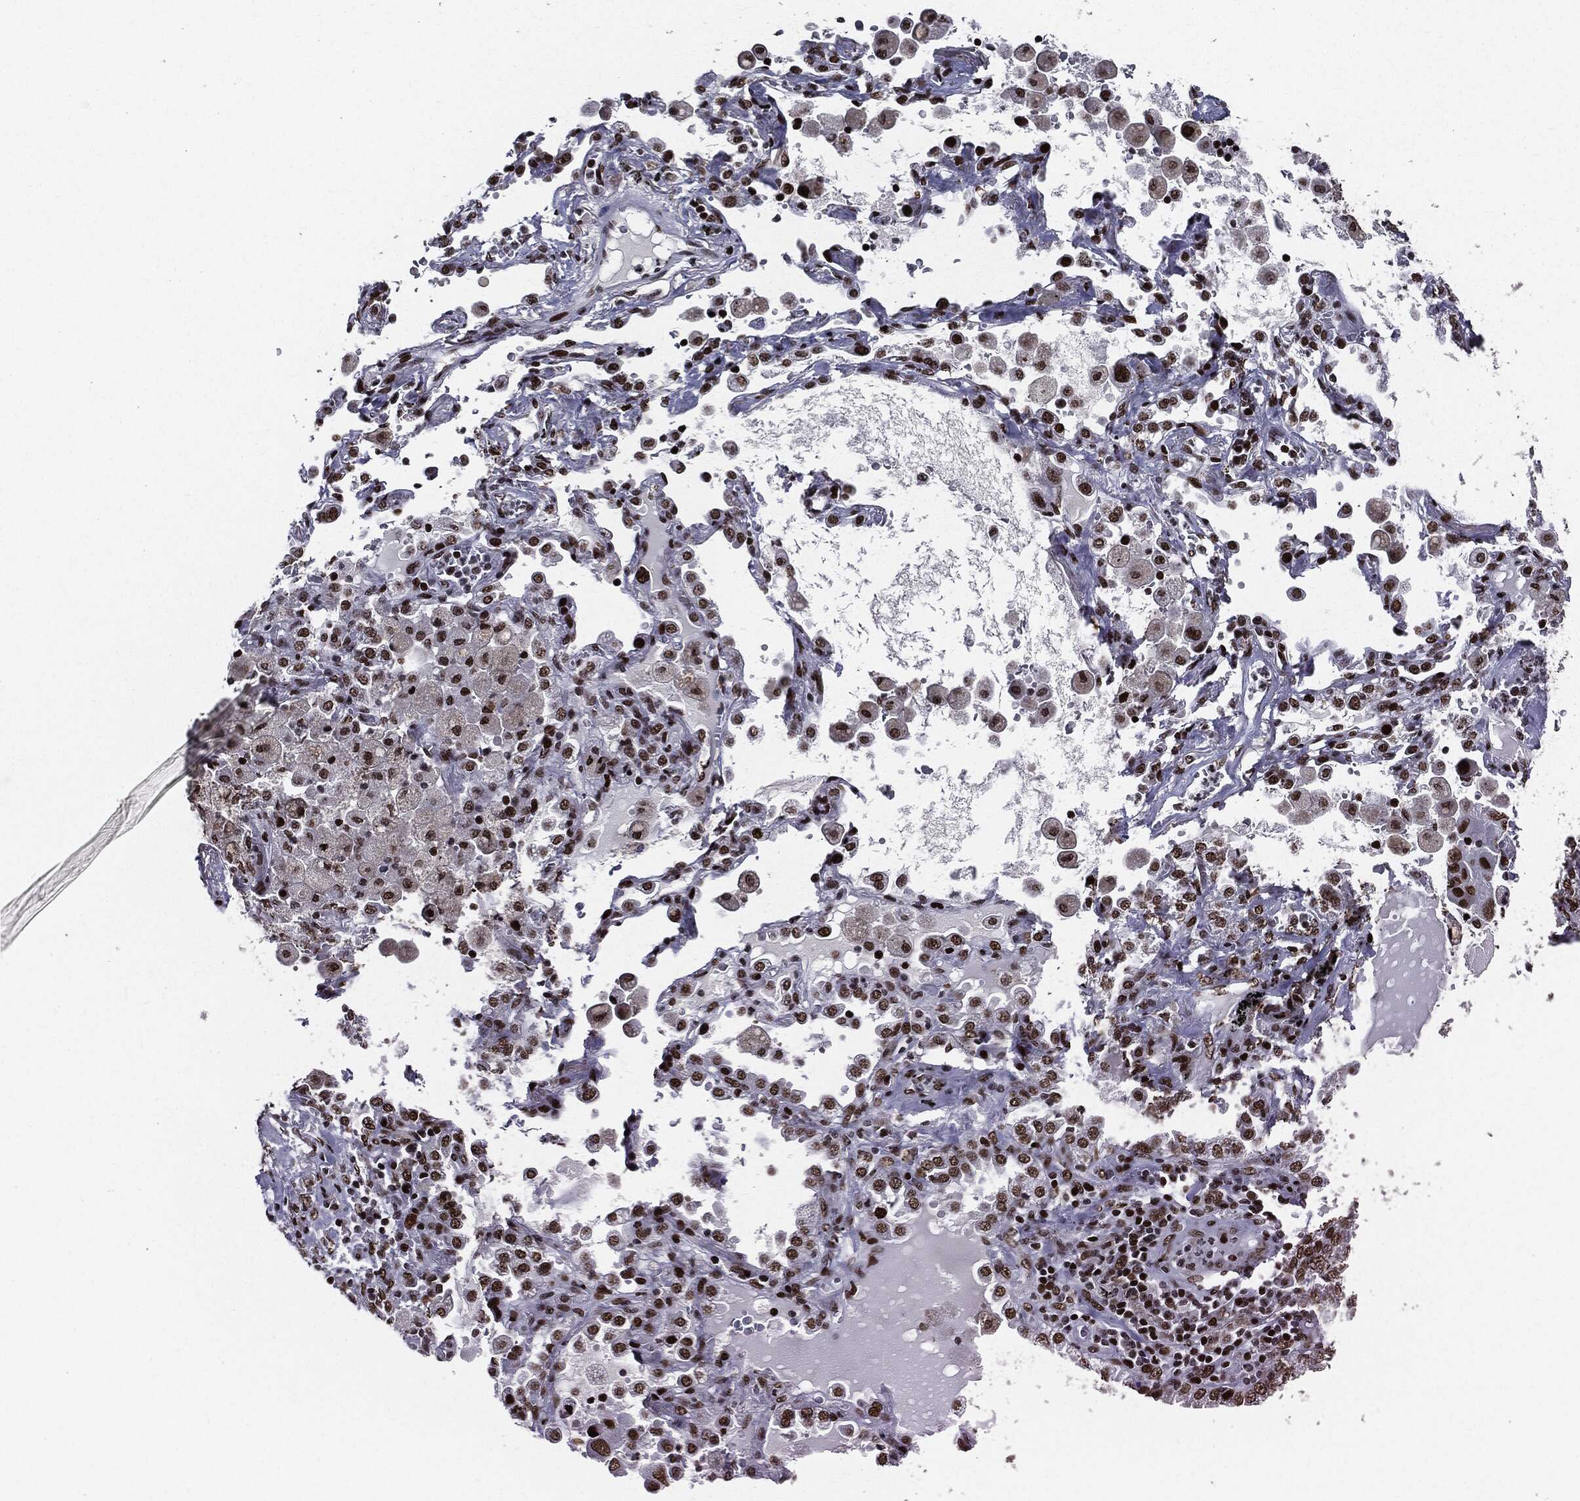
{"staining": {"intensity": "moderate", "quantity": ">75%", "location": "nuclear"}, "tissue": "lung cancer", "cell_type": "Tumor cells", "image_type": "cancer", "snomed": [{"axis": "morphology", "description": "Adenocarcinoma, NOS"}, {"axis": "topography", "description": "Lung"}], "caption": "Immunohistochemistry (IHC) (DAB (3,3'-diaminobenzidine)) staining of human lung adenocarcinoma demonstrates moderate nuclear protein positivity in about >75% of tumor cells. (Brightfield microscopy of DAB IHC at high magnification).", "gene": "ZFP91", "patient": {"sex": "female", "age": 61}}